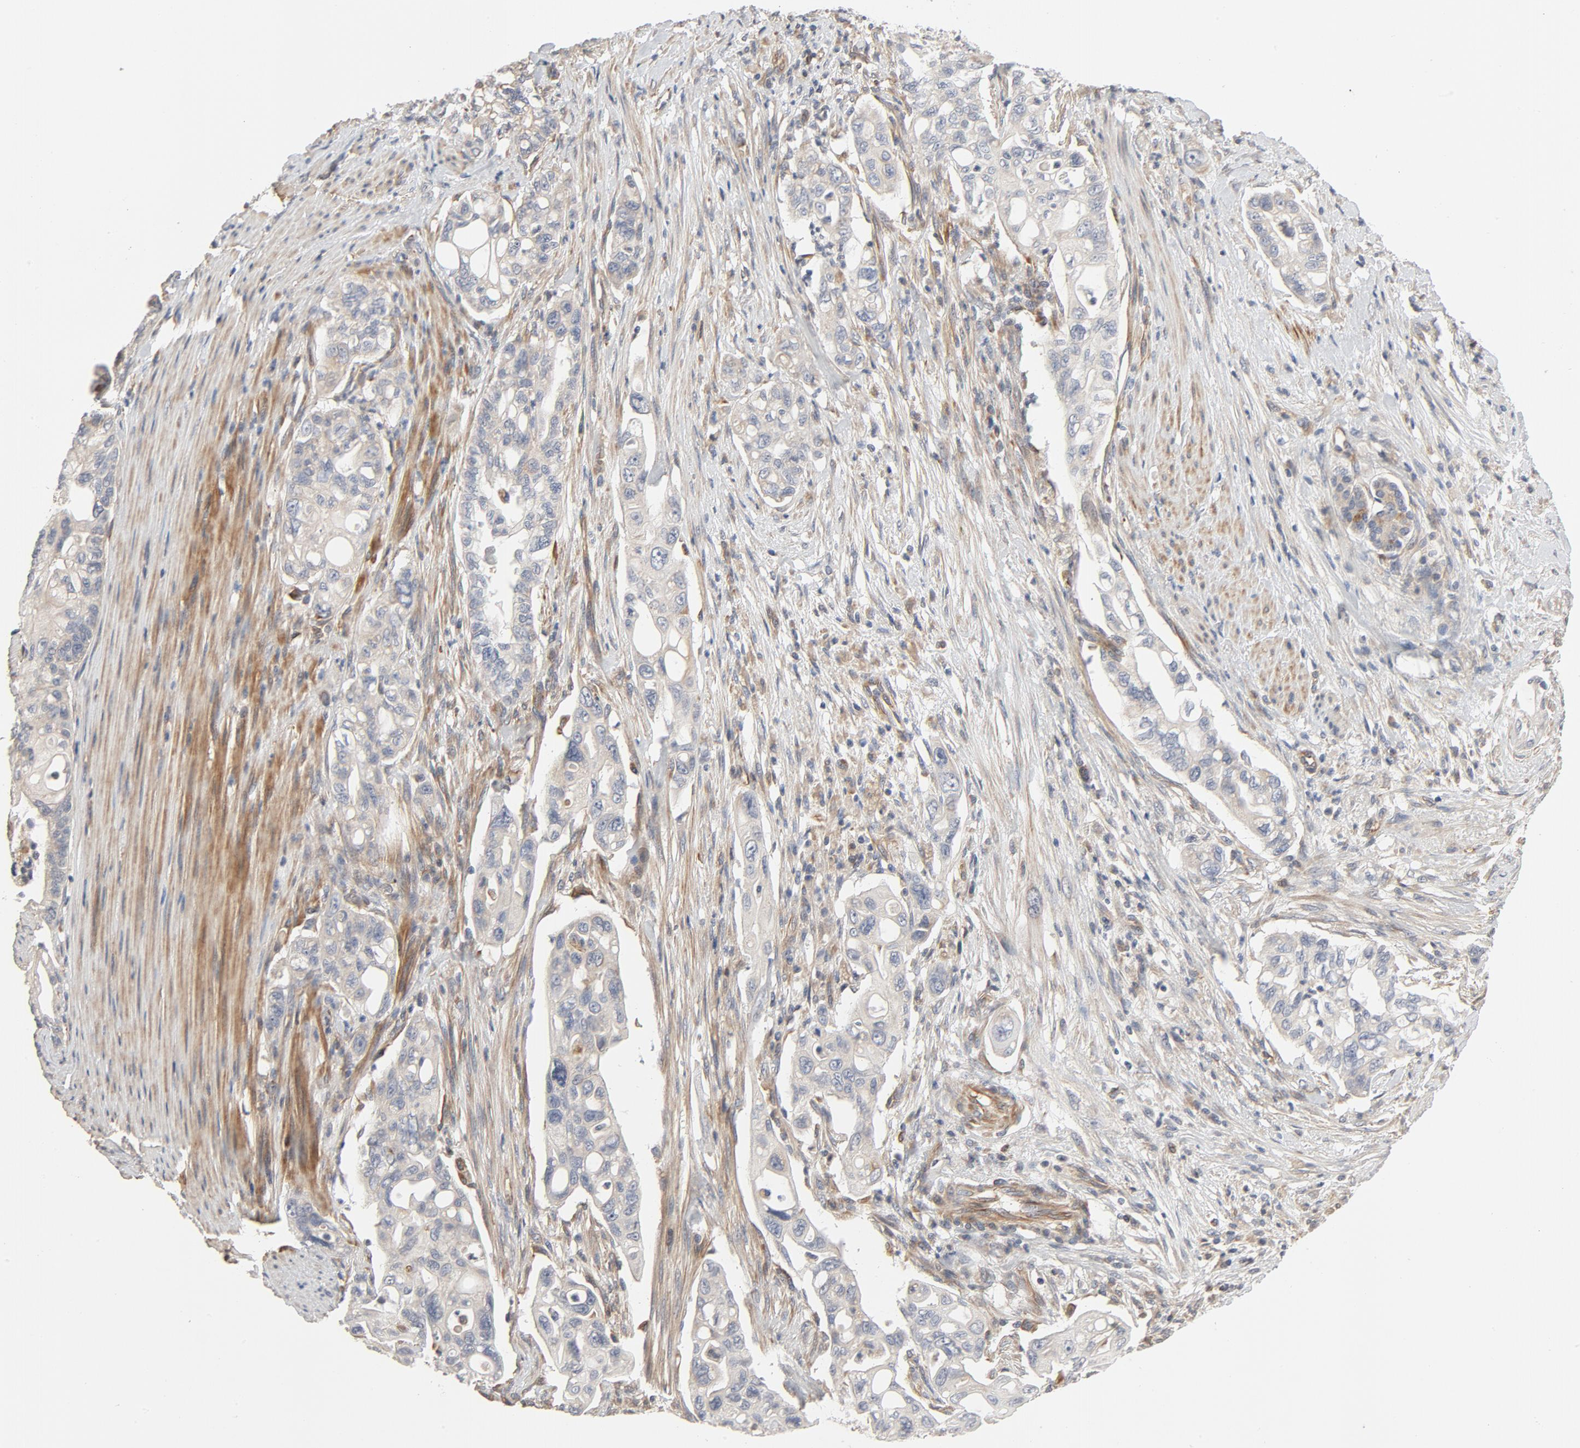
{"staining": {"intensity": "weak", "quantity": "25%-75%", "location": "cytoplasmic/membranous"}, "tissue": "pancreatic cancer", "cell_type": "Tumor cells", "image_type": "cancer", "snomed": [{"axis": "morphology", "description": "Normal tissue, NOS"}, {"axis": "topography", "description": "Pancreas"}], "caption": "Immunohistochemical staining of pancreatic cancer reveals low levels of weak cytoplasmic/membranous positivity in approximately 25%-75% of tumor cells. Immunohistochemistry (ihc) stains the protein of interest in brown and the nuclei are stained blue.", "gene": "TRIOBP", "patient": {"sex": "male", "age": 42}}